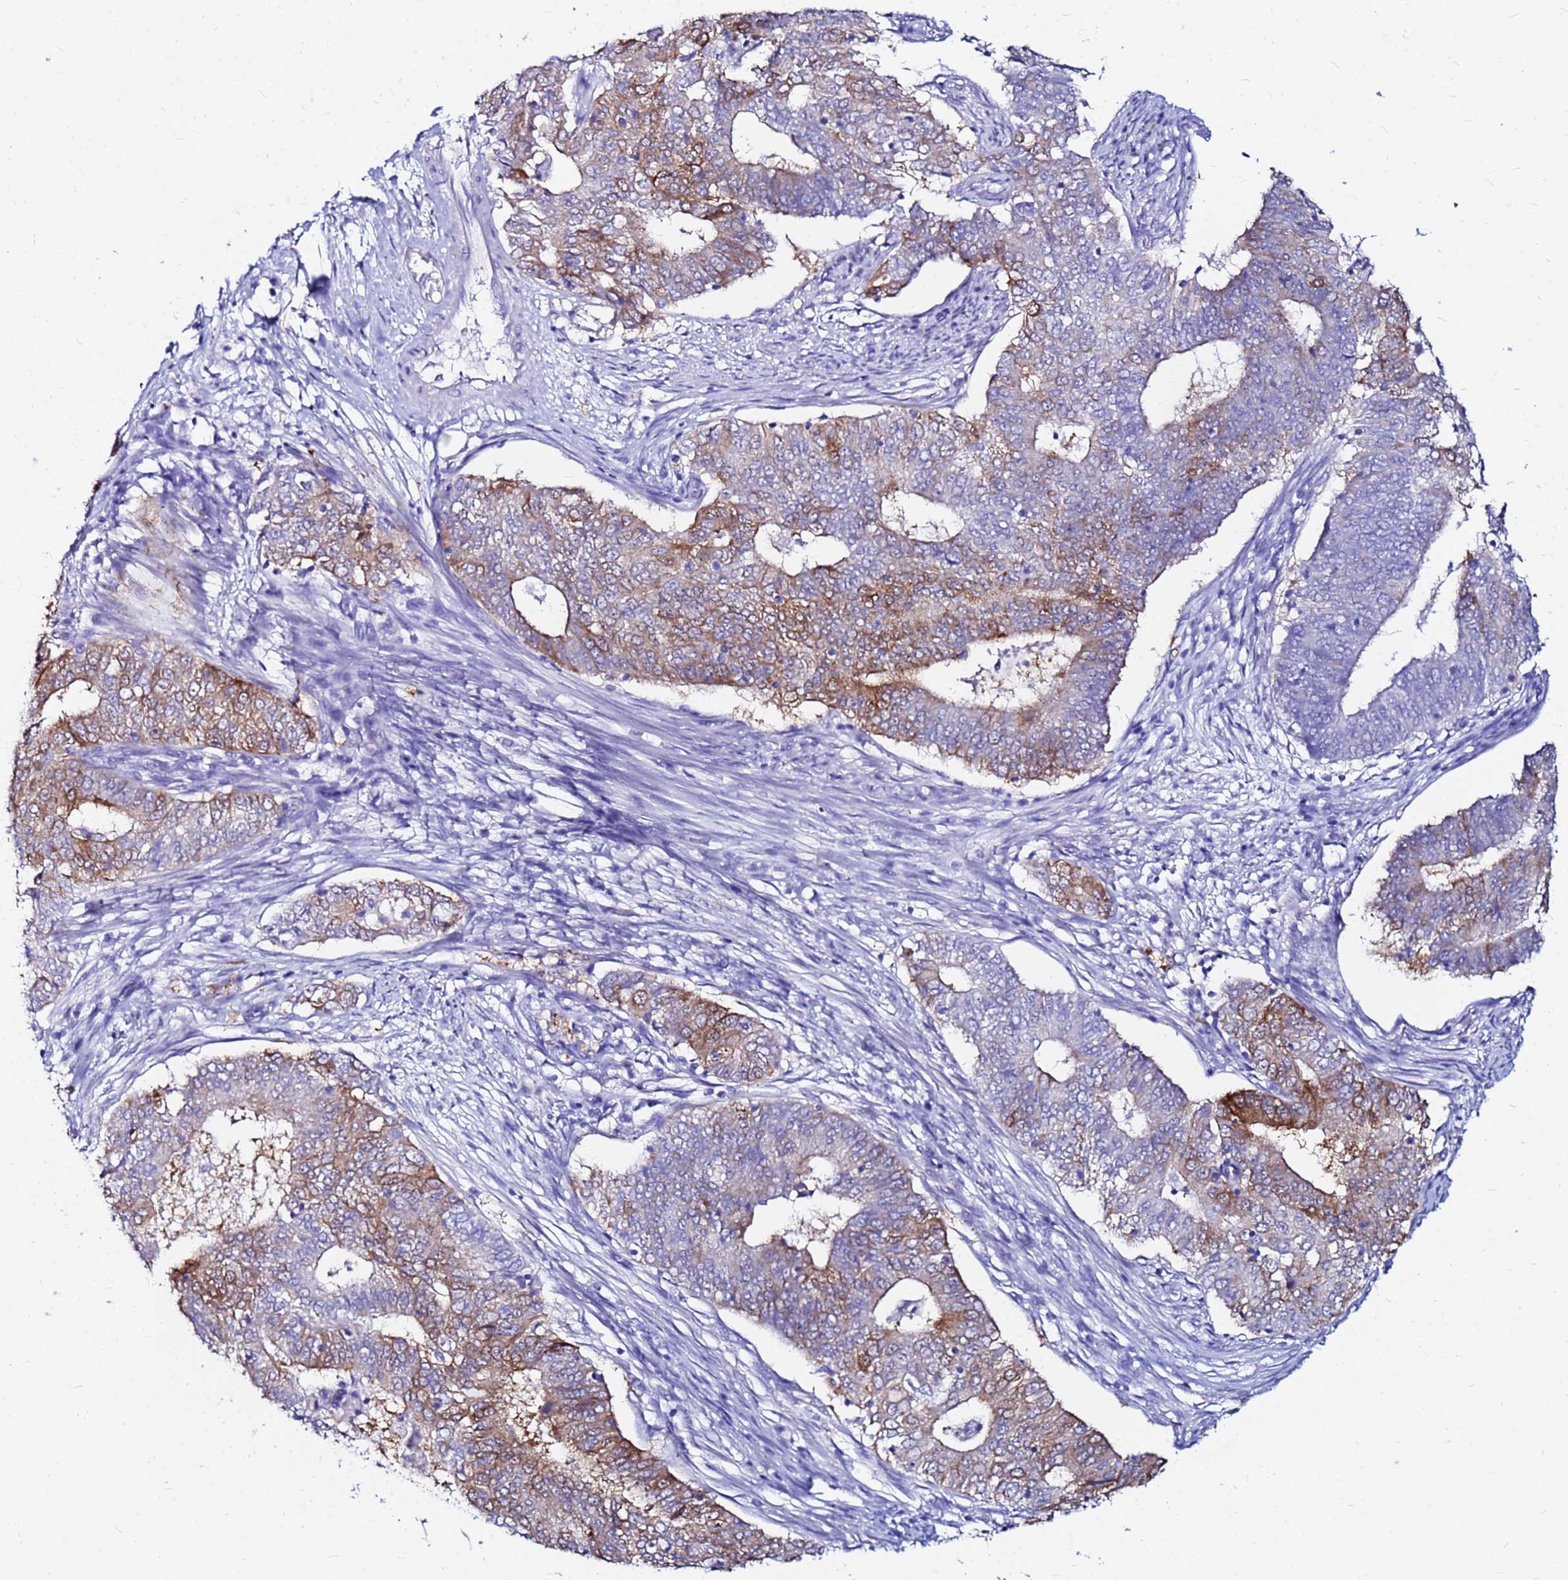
{"staining": {"intensity": "moderate", "quantity": "25%-75%", "location": "cytoplasmic/membranous"}, "tissue": "endometrial cancer", "cell_type": "Tumor cells", "image_type": "cancer", "snomed": [{"axis": "morphology", "description": "Adenocarcinoma, NOS"}, {"axis": "topography", "description": "Endometrium"}], "caption": "Brown immunohistochemical staining in adenocarcinoma (endometrial) reveals moderate cytoplasmic/membranous expression in approximately 25%-75% of tumor cells.", "gene": "PPP1R14C", "patient": {"sex": "female", "age": 62}}